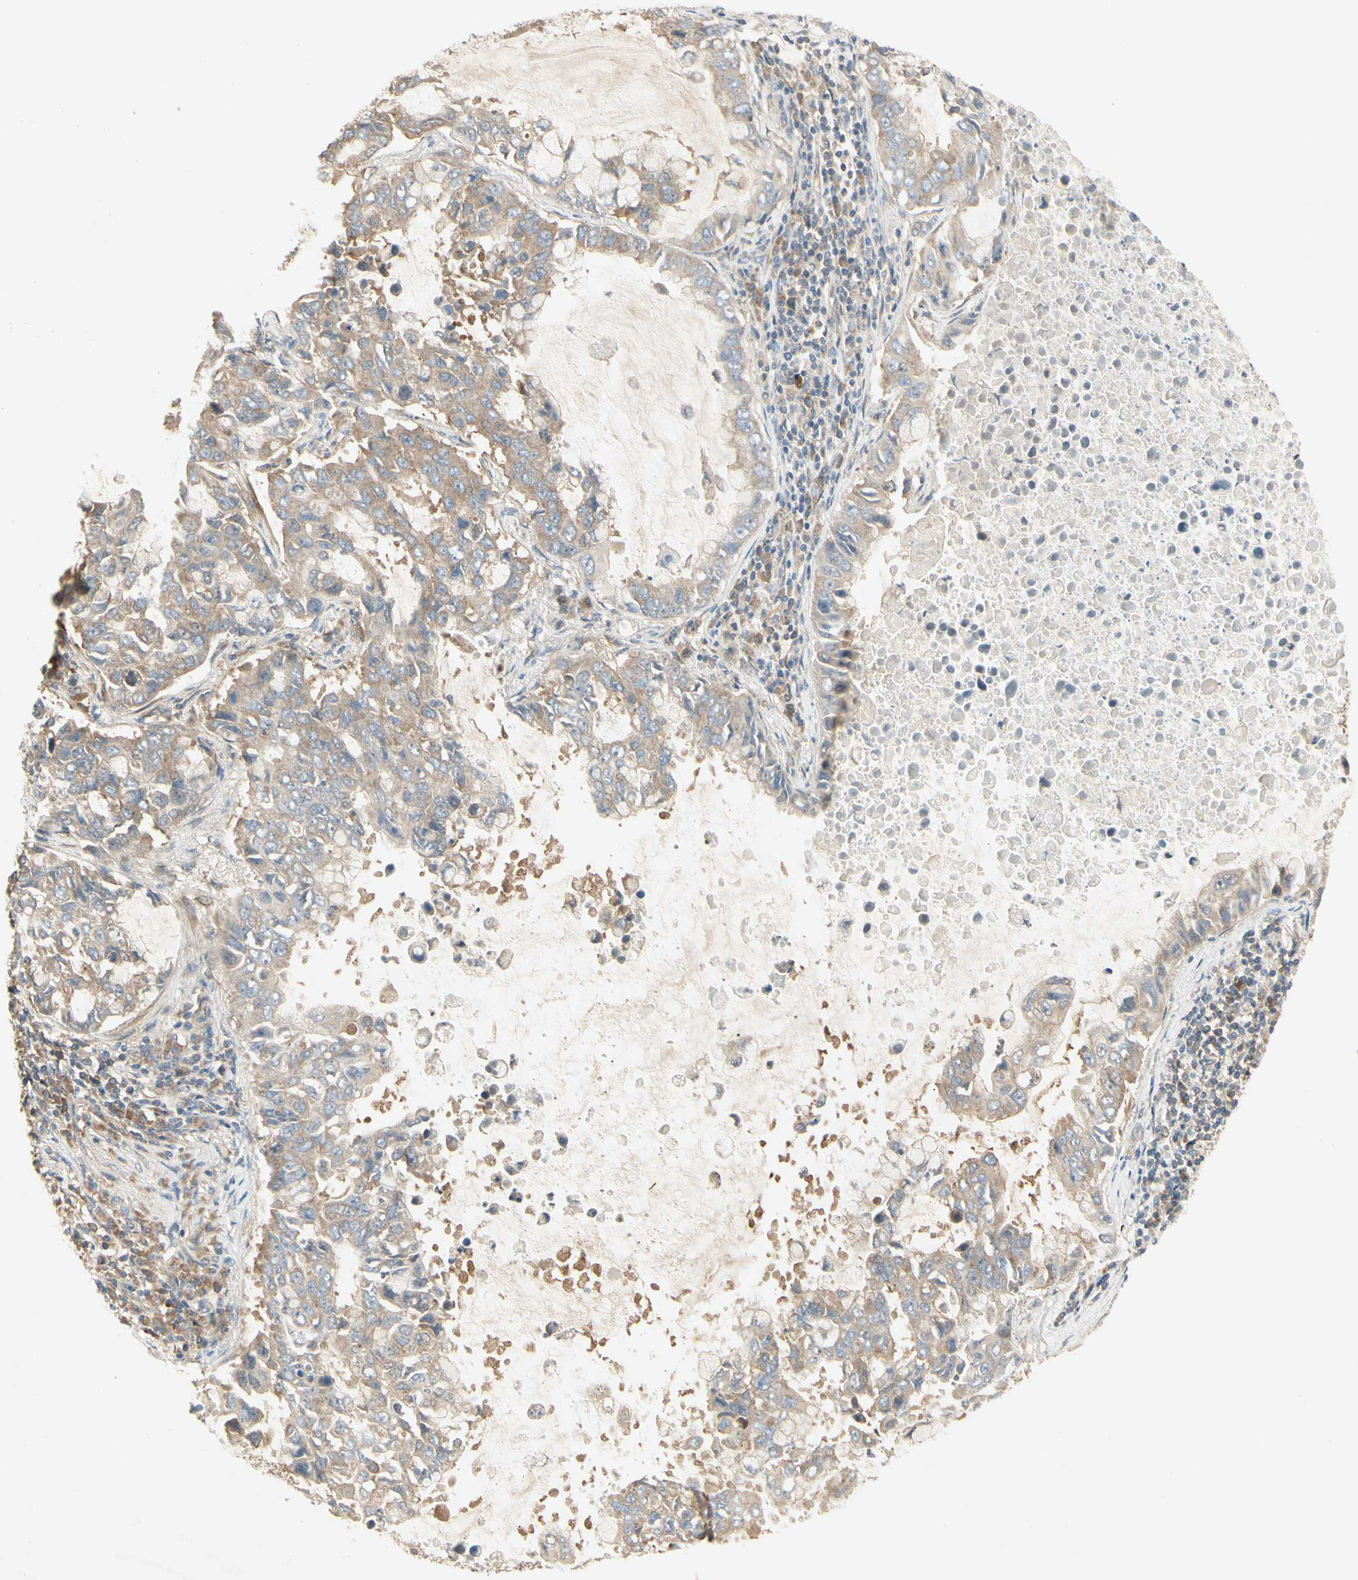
{"staining": {"intensity": "weak", "quantity": ">75%", "location": "cytoplasmic/membranous"}, "tissue": "lung cancer", "cell_type": "Tumor cells", "image_type": "cancer", "snomed": [{"axis": "morphology", "description": "Adenocarcinoma, NOS"}, {"axis": "topography", "description": "Lung"}], "caption": "This histopathology image exhibits IHC staining of human lung cancer (adenocarcinoma), with low weak cytoplasmic/membranous expression in approximately >75% of tumor cells.", "gene": "IRAG1", "patient": {"sex": "male", "age": 64}}